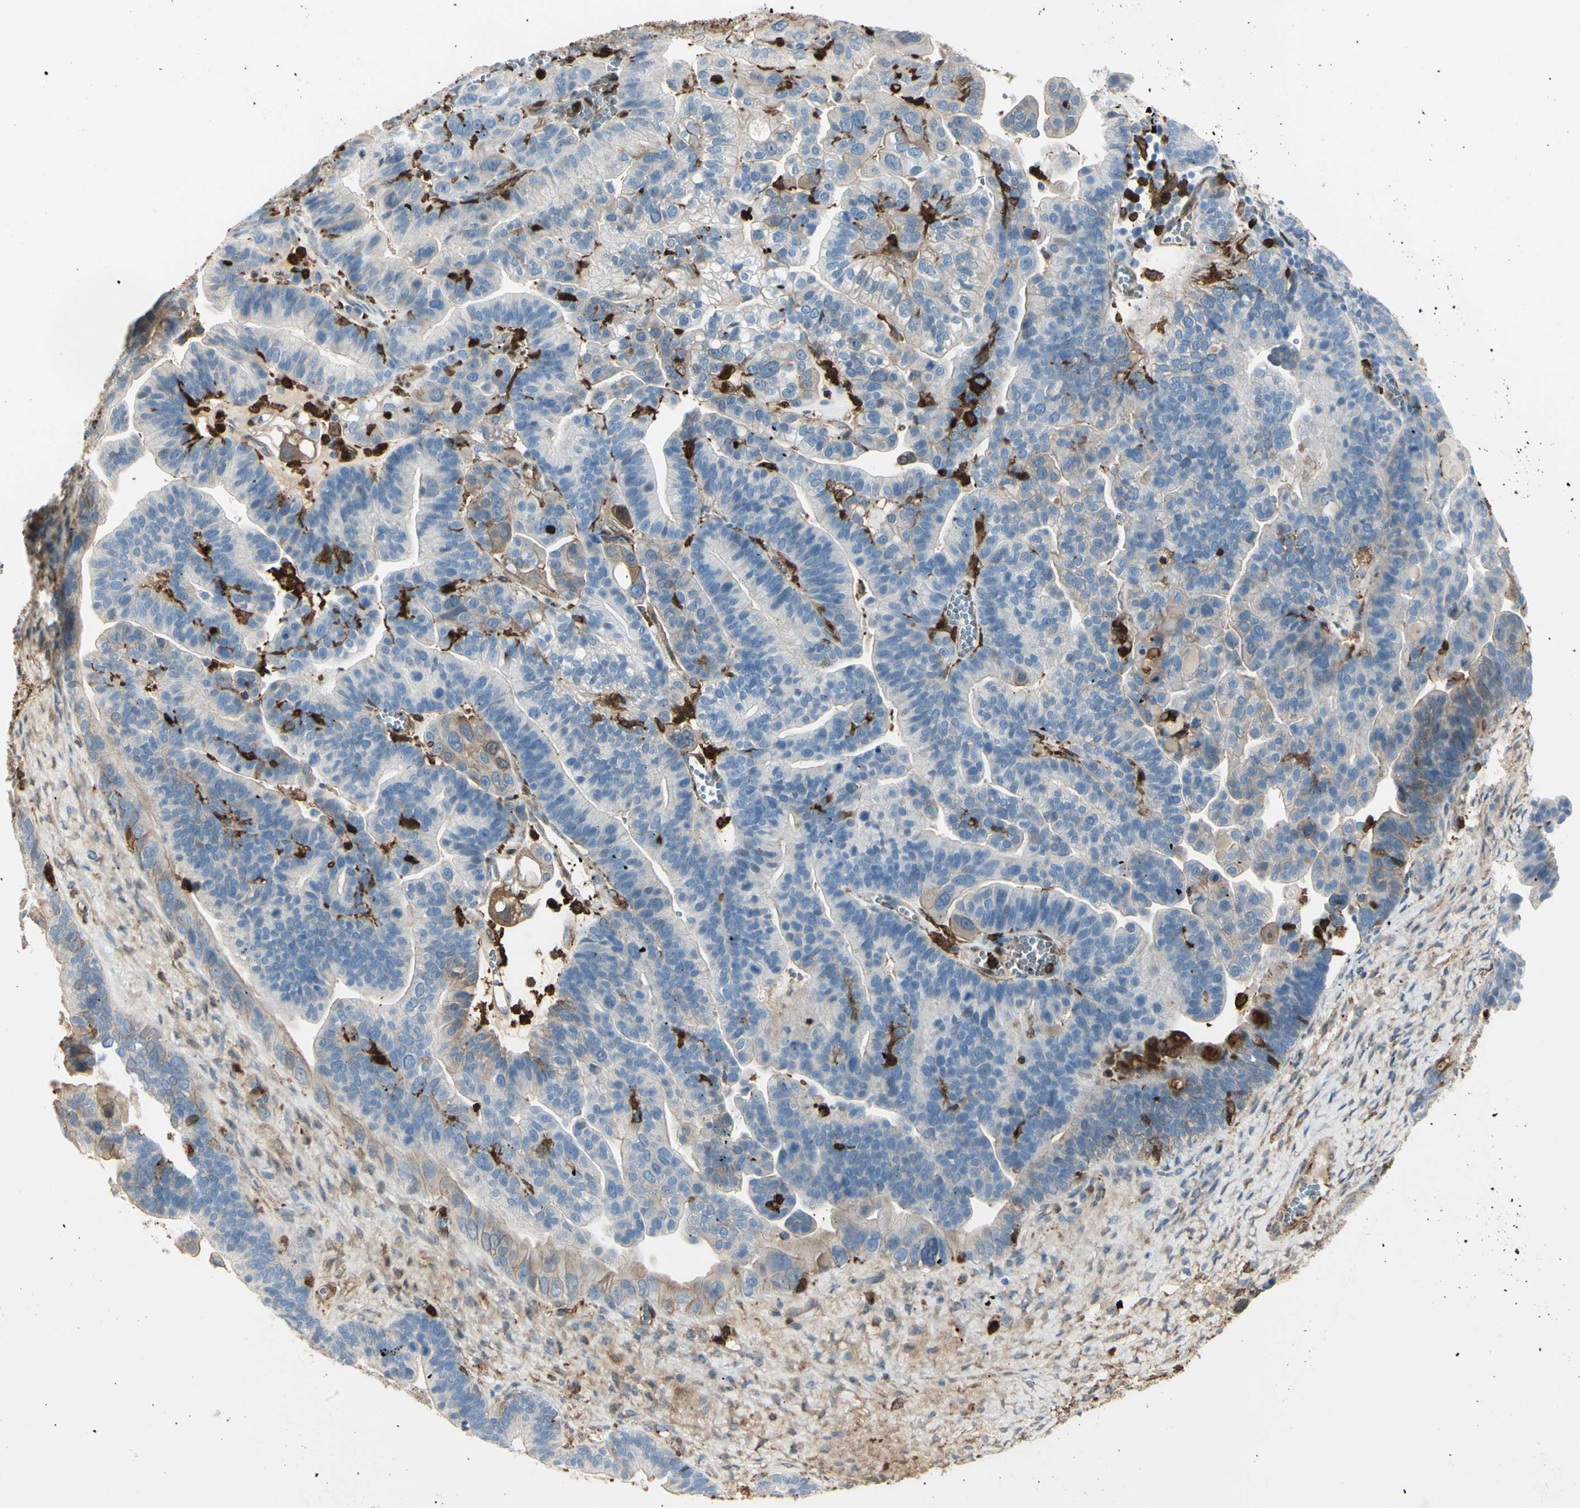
{"staining": {"intensity": "negative", "quantity": "none", "location": "none"}, "tissue": "ovarian cancer", "cell_type": "Tumor cells", "image_type": "cancer", "snomed": [{"axis": "morphology", "description": "Cystadenocarcinoma, serous, NOS"}, {"axis": "topography", "description": "Ovary"}], "caption": "Photomicrograph shows no protein expression in tumor cells of serous cystadenocarcinoma (ovarian) tissue.", "gene": "GSN", "patient": {"sex": "female", "age": 56}}